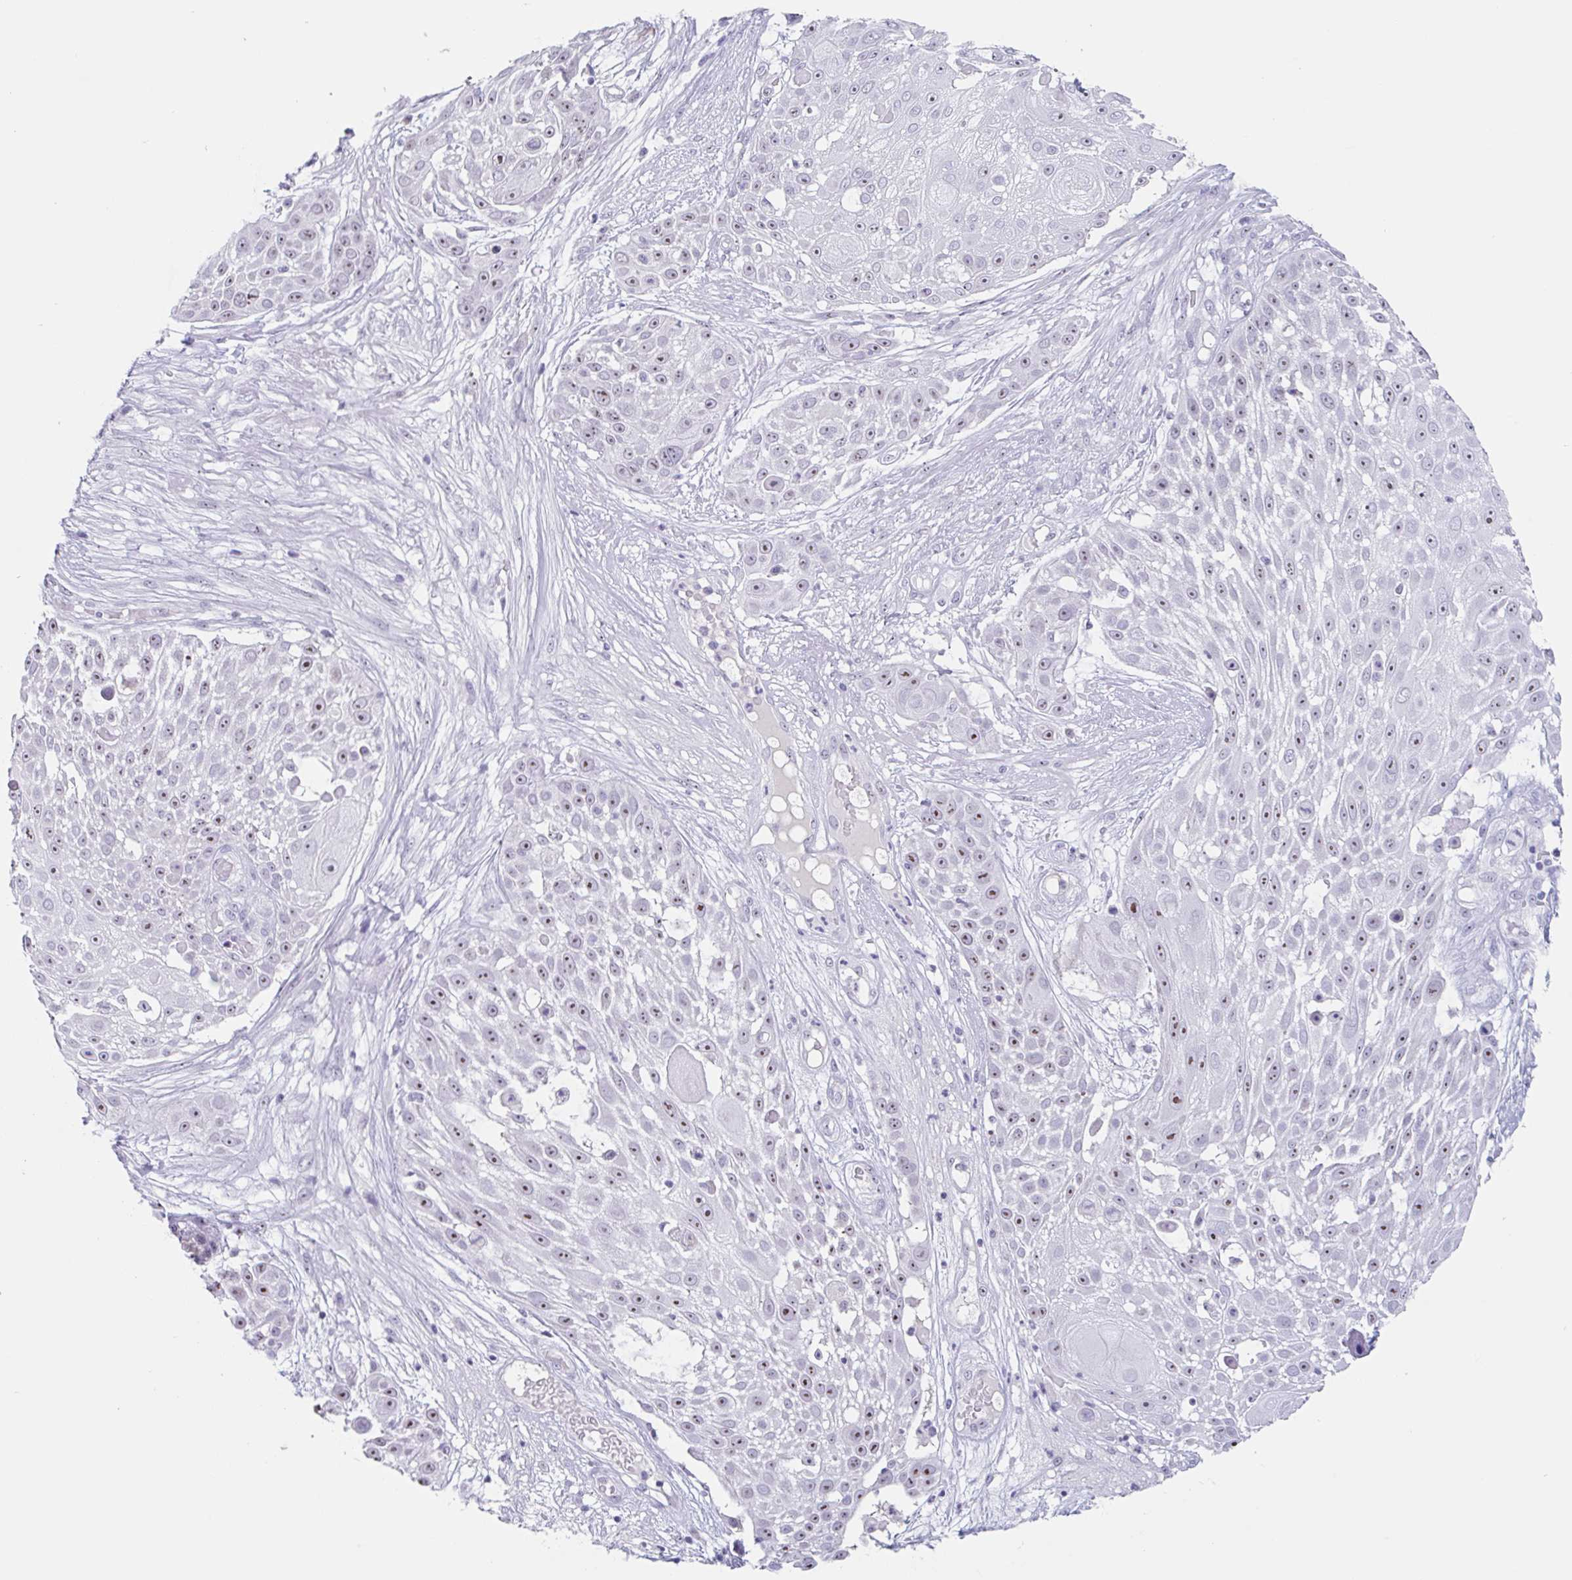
{"staining": {"intensity": "moderate", "quantity": ">75%", "location": "nuclear"}, "tissue": "skin cancer", "cell_type": "Tumor cells", "image_type": "cancer", "snomed": [{"axis": "morphology", "description": "Squamous cell carcinoma, NOS"}, {"axis": "topography", "description": "Skin"}], "caption": "Skin cancer (squamous cell carcinoma) tissue exhibits moderate nuclear expression in approximately >75% of tumor cells", "gene": "LENG9", "patient": {"sex": "female", "age": 86}}